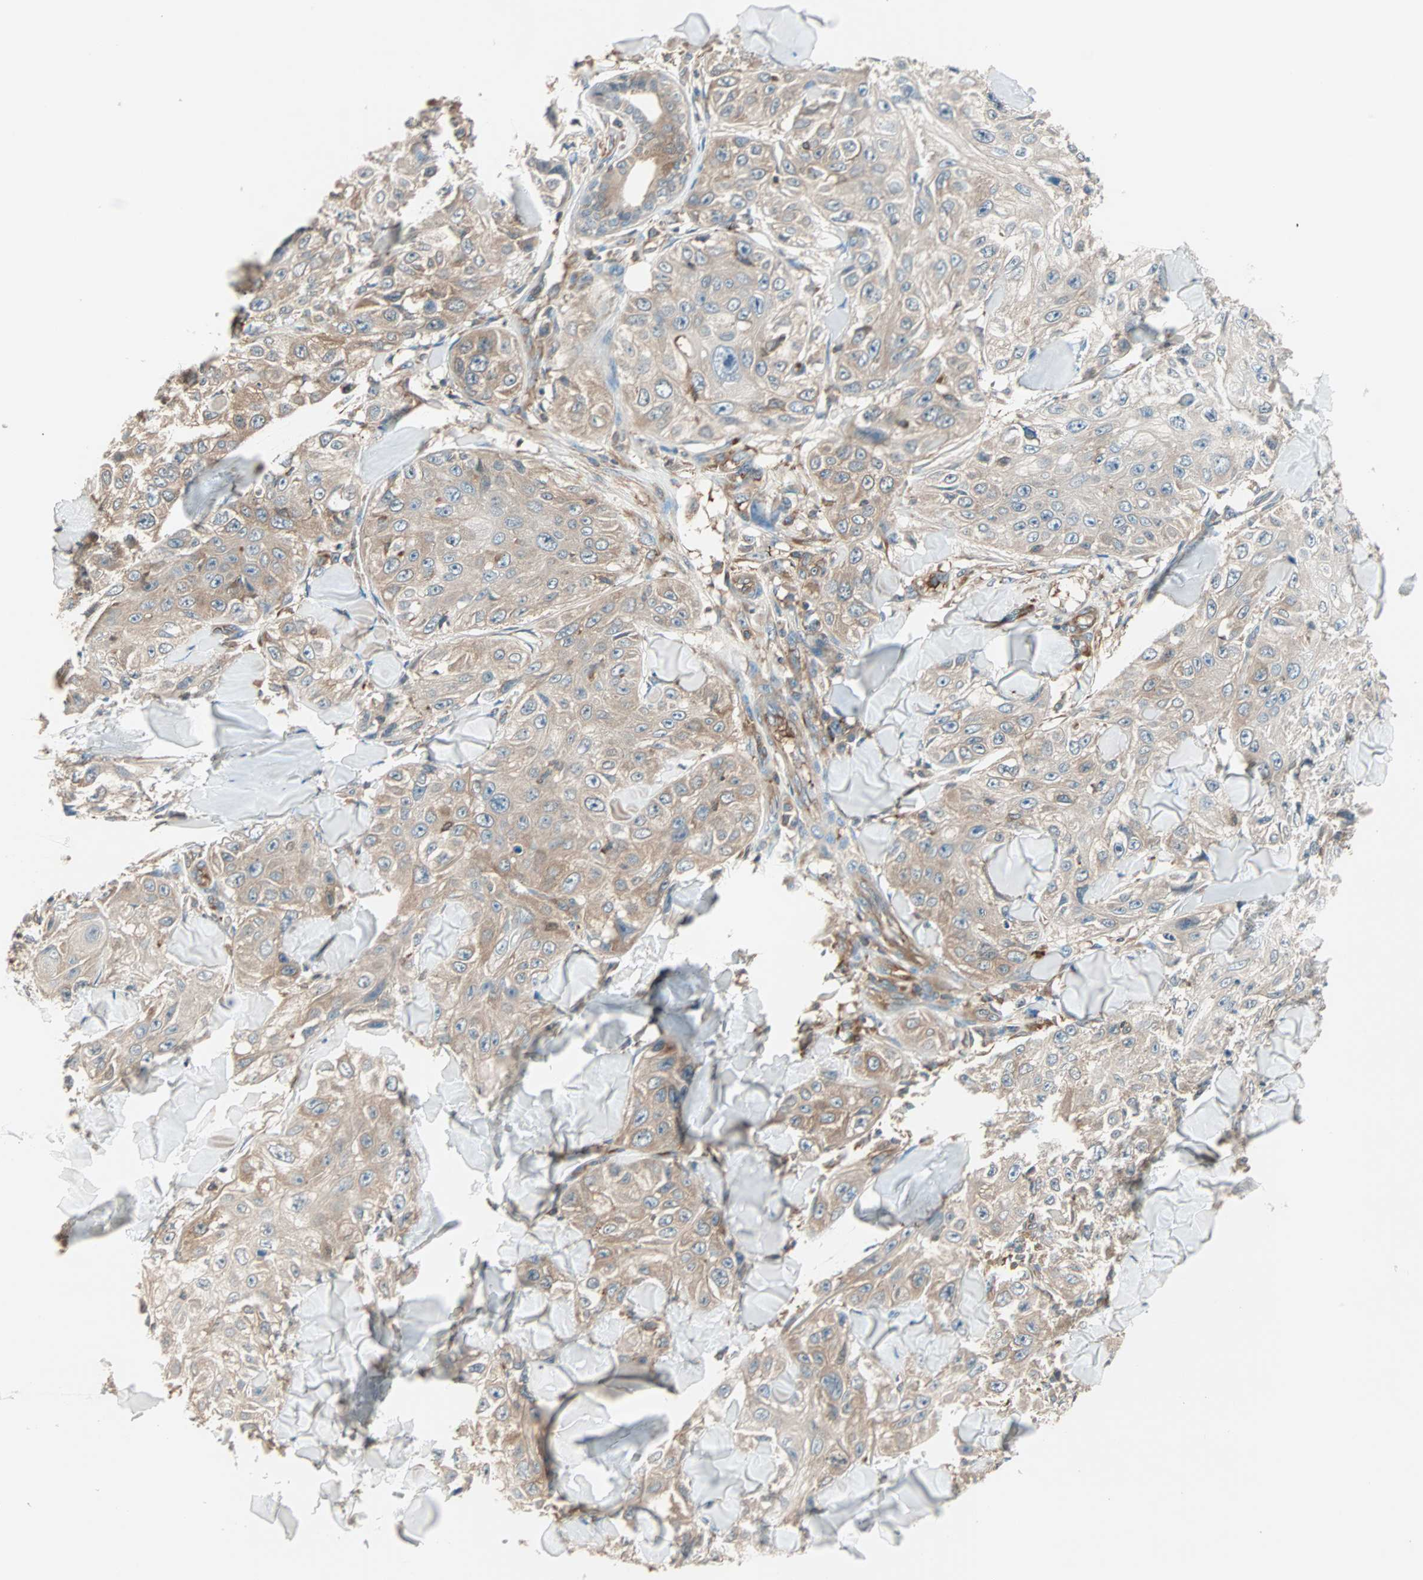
{"staining": {"intensity": "weak", "quantity": ">75%", "location": "cytoplasmic/membranous"}, "tissue": "skin cancer", "cell_type": "Tumor cells", "image_type": "cancer", "snomed": [{"axis": "morphology", "description": "Squamous cell carcinoma, NOS"}, {"axis": "topography", "description": "Skin"}], "caption": "Tumor cells display weak cytoplasmic/membranous staining in approximately >75% of cells in skin cancer (squamous cell carcinoma). (brown staining indicates protein expression, while blue staining denotes nuclei).", "gene": "TEC", "patient": {"sex": "male", "age": 86}}